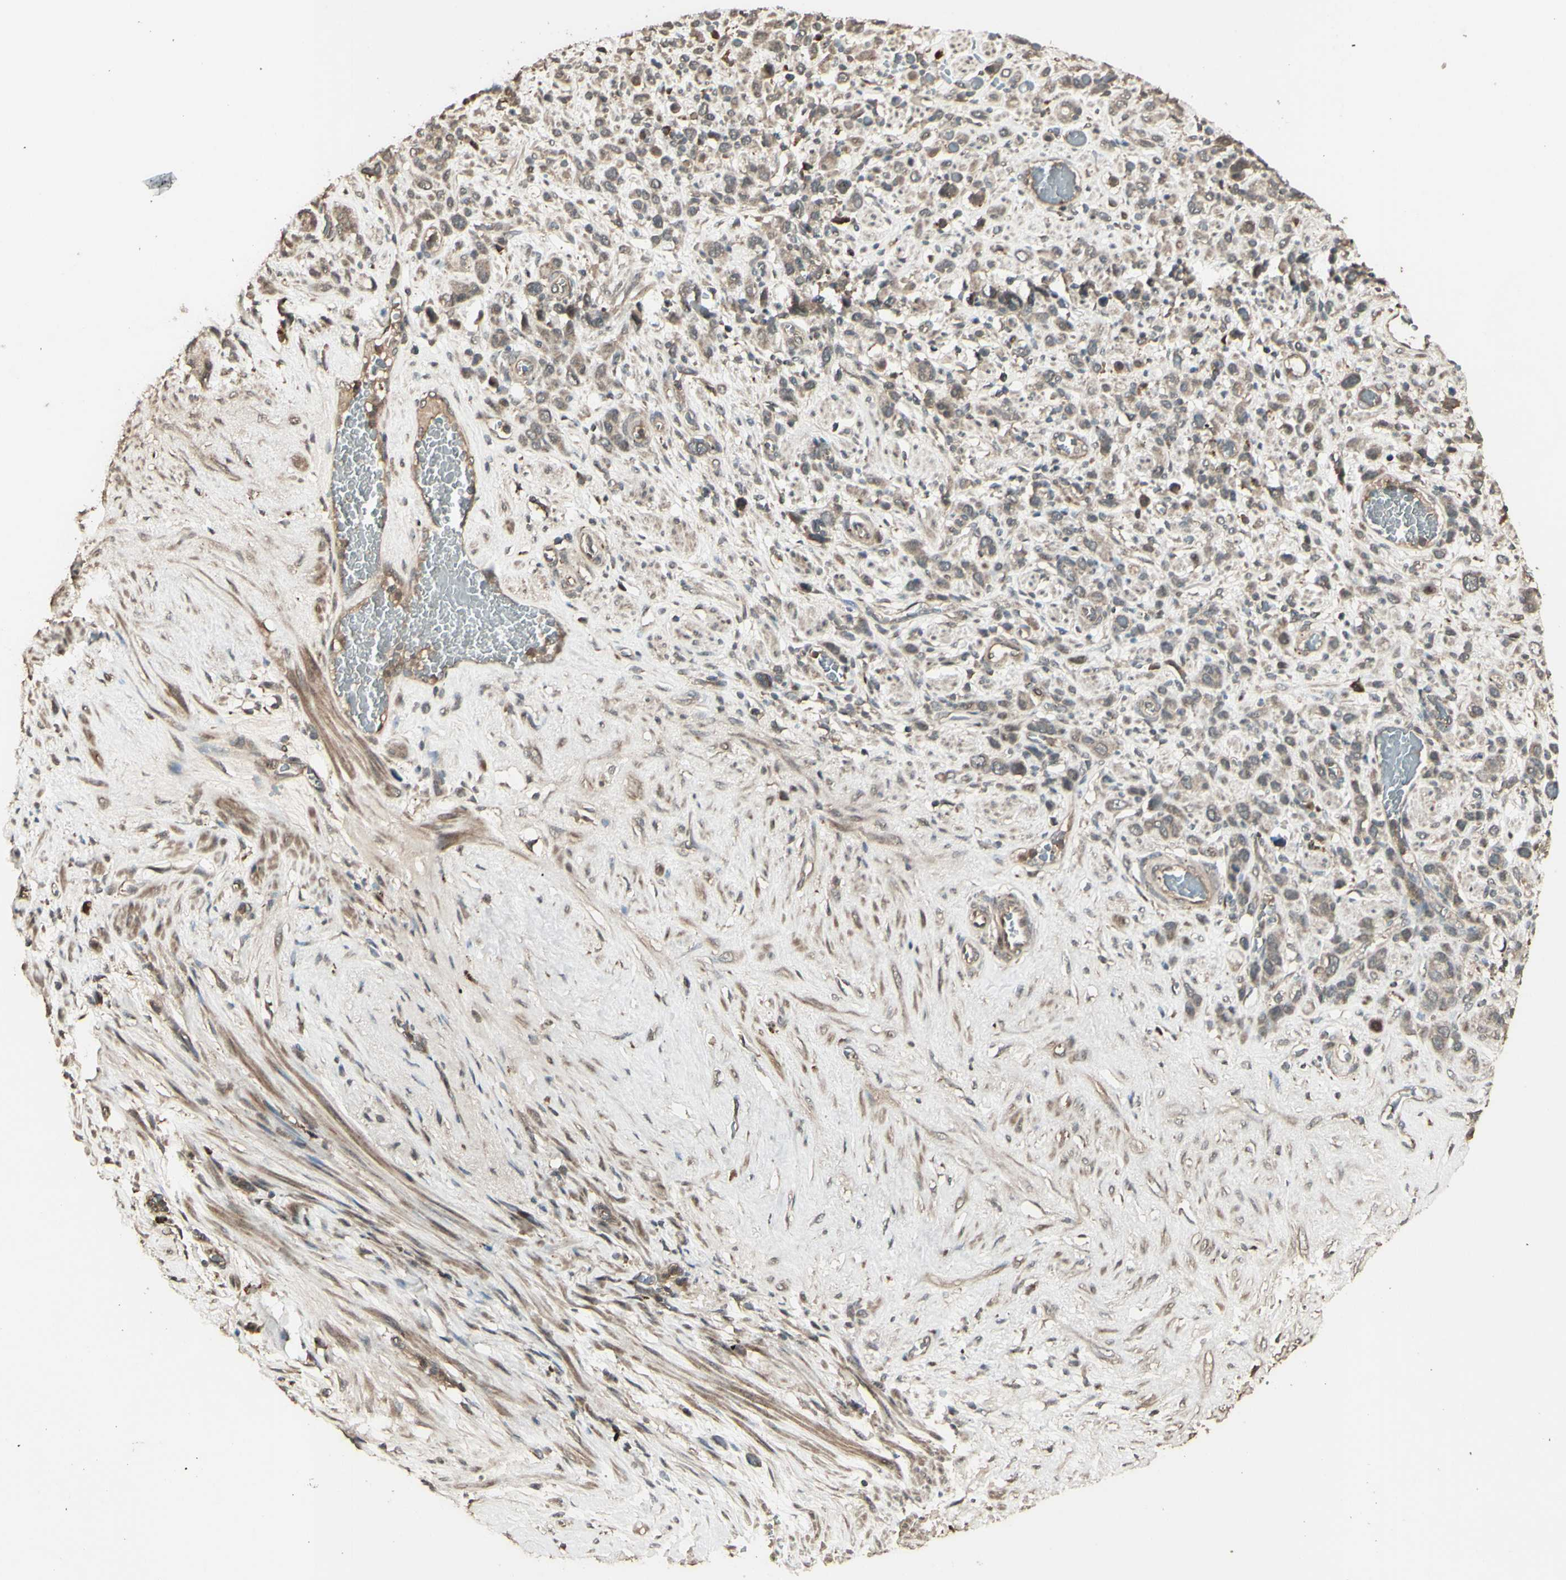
{"staining": {"intensity": "weak", "quantity": ">75%", "location": "cytoplasmic/membranous"}, "tissue": "stomach cancer", "cell_type": "Tumor cells", "image_type": "cancer", "snomed": [{"axis": "morphology", "description": "Adenocarcinoma, NOS"}, {"axis": "morphology", "description": "Adenocarcinoma, High grade"}, {"axis": "topography", "description": "Stomach, upper"}, {"axis": "topography", "description": "Stomach, lower"}], "caption": "An image of stomach adenocarcinoma (high-grade) stained for a protein exhibits weak cytoplasmic/membranous brown staining in tumor cells. (IHC, brightfield microscopy, high magnification).", "gene": "GNAS", "patient": {"sex": "female", "age": 65}}